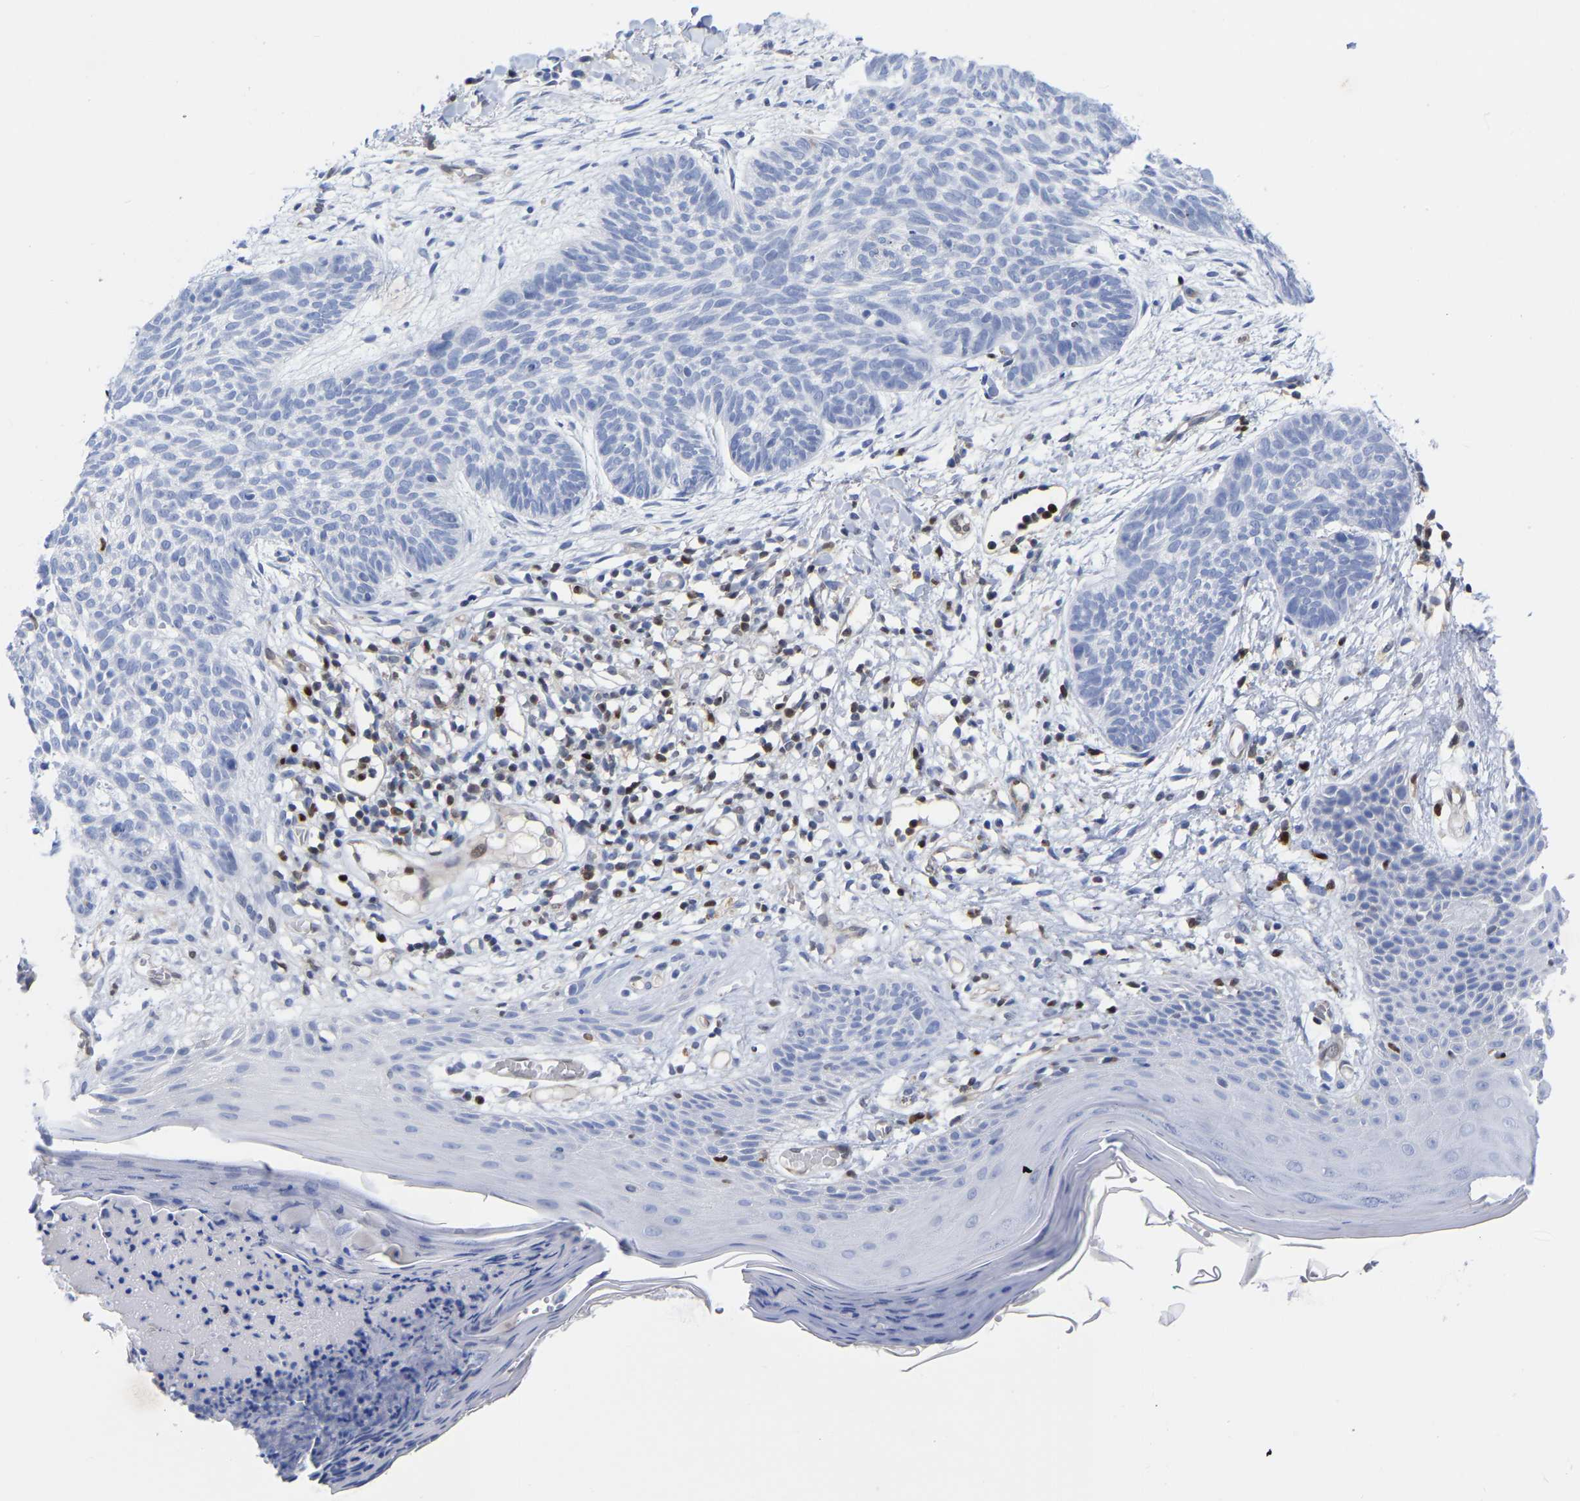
{"staining": {"intensity": "negative", "quantity": "none", "location": "none"}, "tissue": "skin cancer", "cell_type": "Tumor cells", "image_type": "cancer", "snomed": [{"axis": "morphology", "description": "Basal cell carcinoma"}, {"axis": "topography", "description": "Skin"}], "caption": "An image of human skin cancer (basal cell carcinoma) is negative for staining in tumor cells. Nuclei are stained in blue.", "gene": "GIMAP4", "patient": {"sex": "female", "age": 59}}